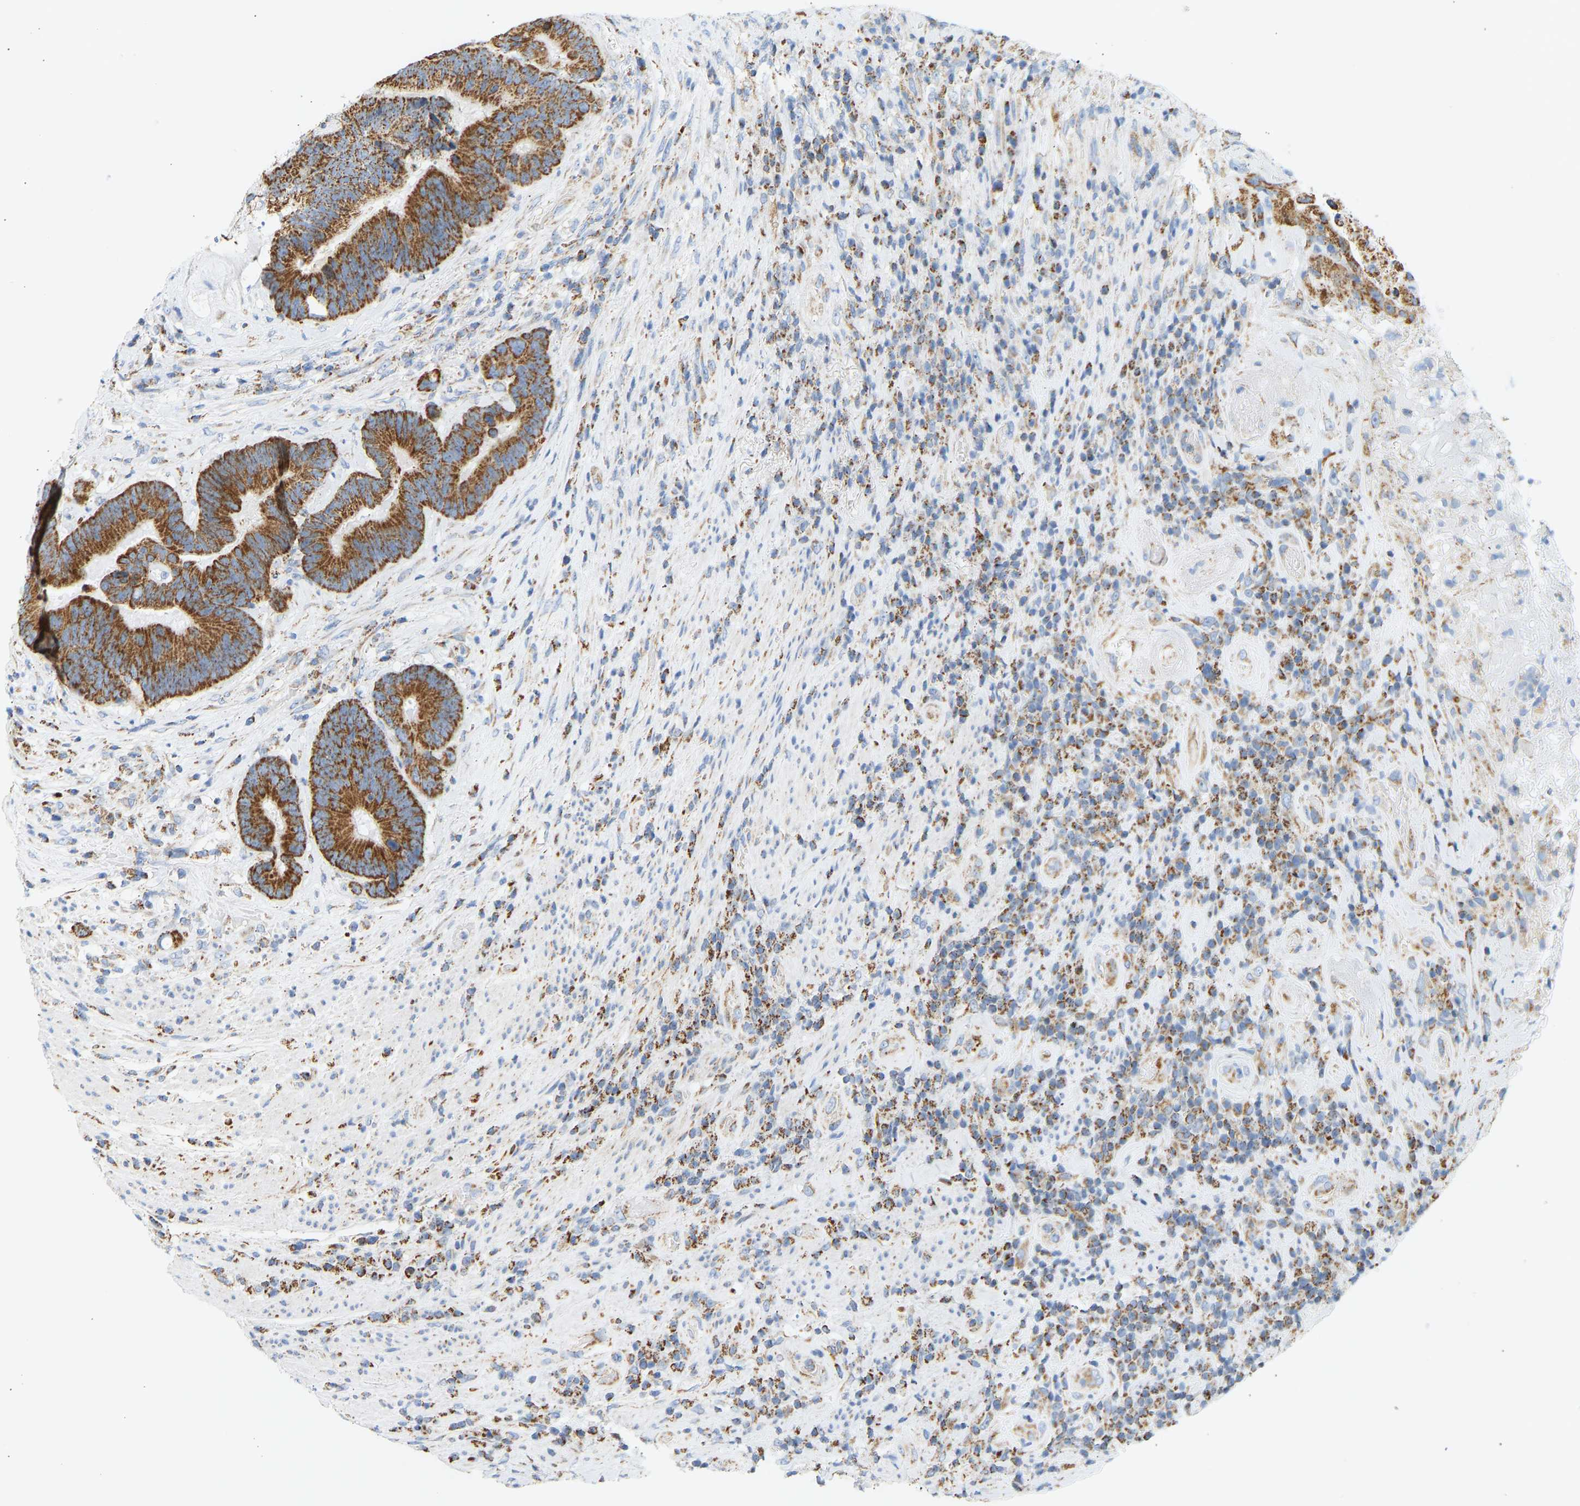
{"staining": {"intensity": "strong", "quantity": ">75%", "location": "cytoplasmic/membranous"}, "tissue": "colorectal cancer", "cell_type": "Tumor cells", "image_type": "cancer", "snomed": [{"axis": "morphology", "description": "Adenocarcinoma, NOS"}, {"axis": "topography", "description": "Rectum"}], "caption": "Immunohistochemistry staining of colorectal adenocarcinoma, which exhibits high levels of strong cytoplasmic/membranous expression in approximately >75% of tumor cells indicating strong cytoplasmic/membranous protein staining. The staining was performed using DAB (brown) for protein detection and nuclei were counterstained in hematoxylin (blue).", "gene": "GRPEL2", "patient": {"sex": "female", "age": 89}}